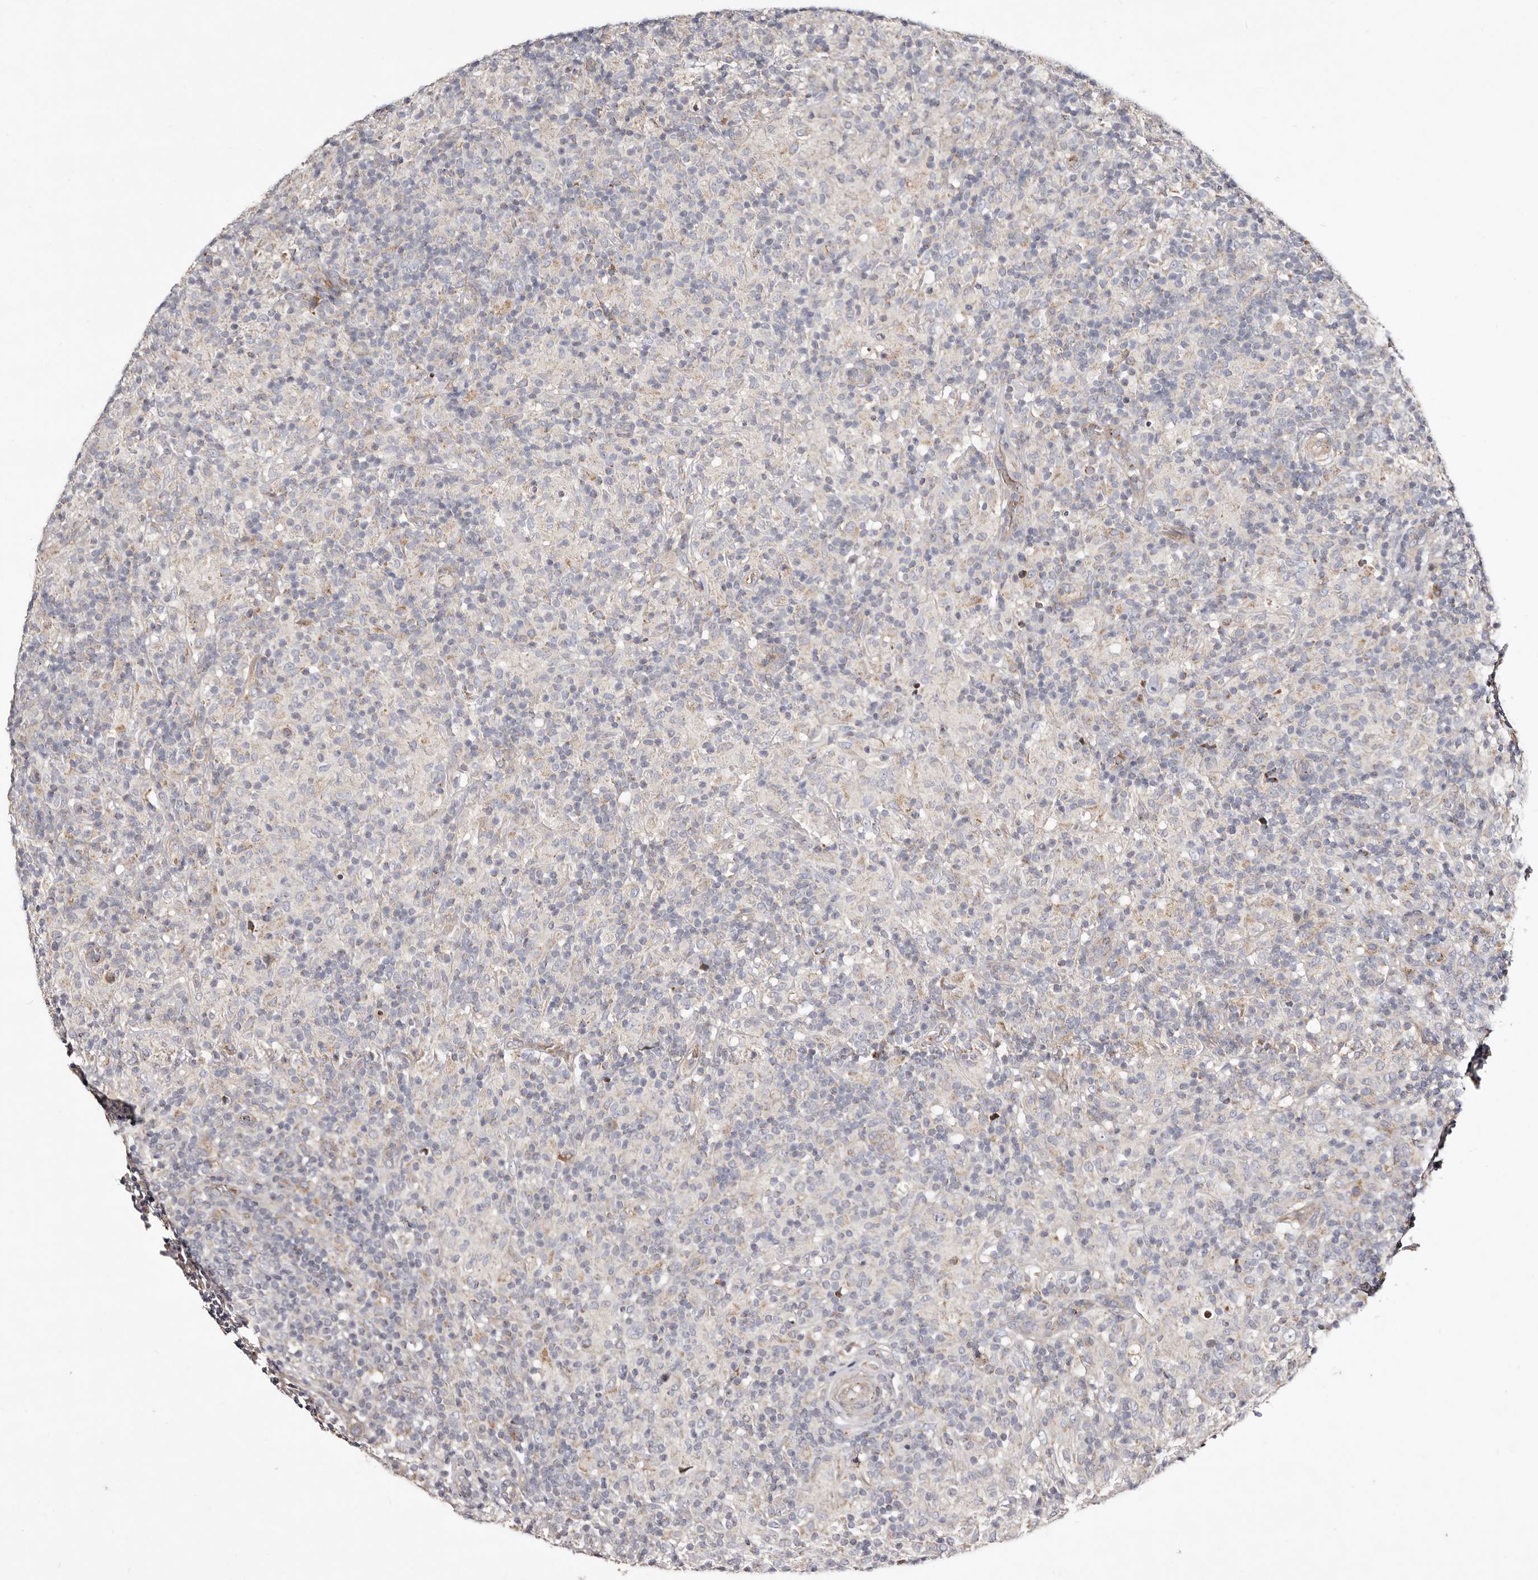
{"staining": {"intensity": "negative", "quantity": "none", "location": "none"}, "tissue": "lymphoma", "cell_type": "Tumor cells", "image_type": "cancer", "snomed": [{"axis": "morphology", "description": "Hodgkin's disease, NOS"}, {"axis": "topography", "description": "Lymph node"}], "caption": "Tumor cells are negative for brown protein staining in Hodgkin's disease.", "gene": "SLC25A20", "patient": {"sex": "male", "age": 70}}